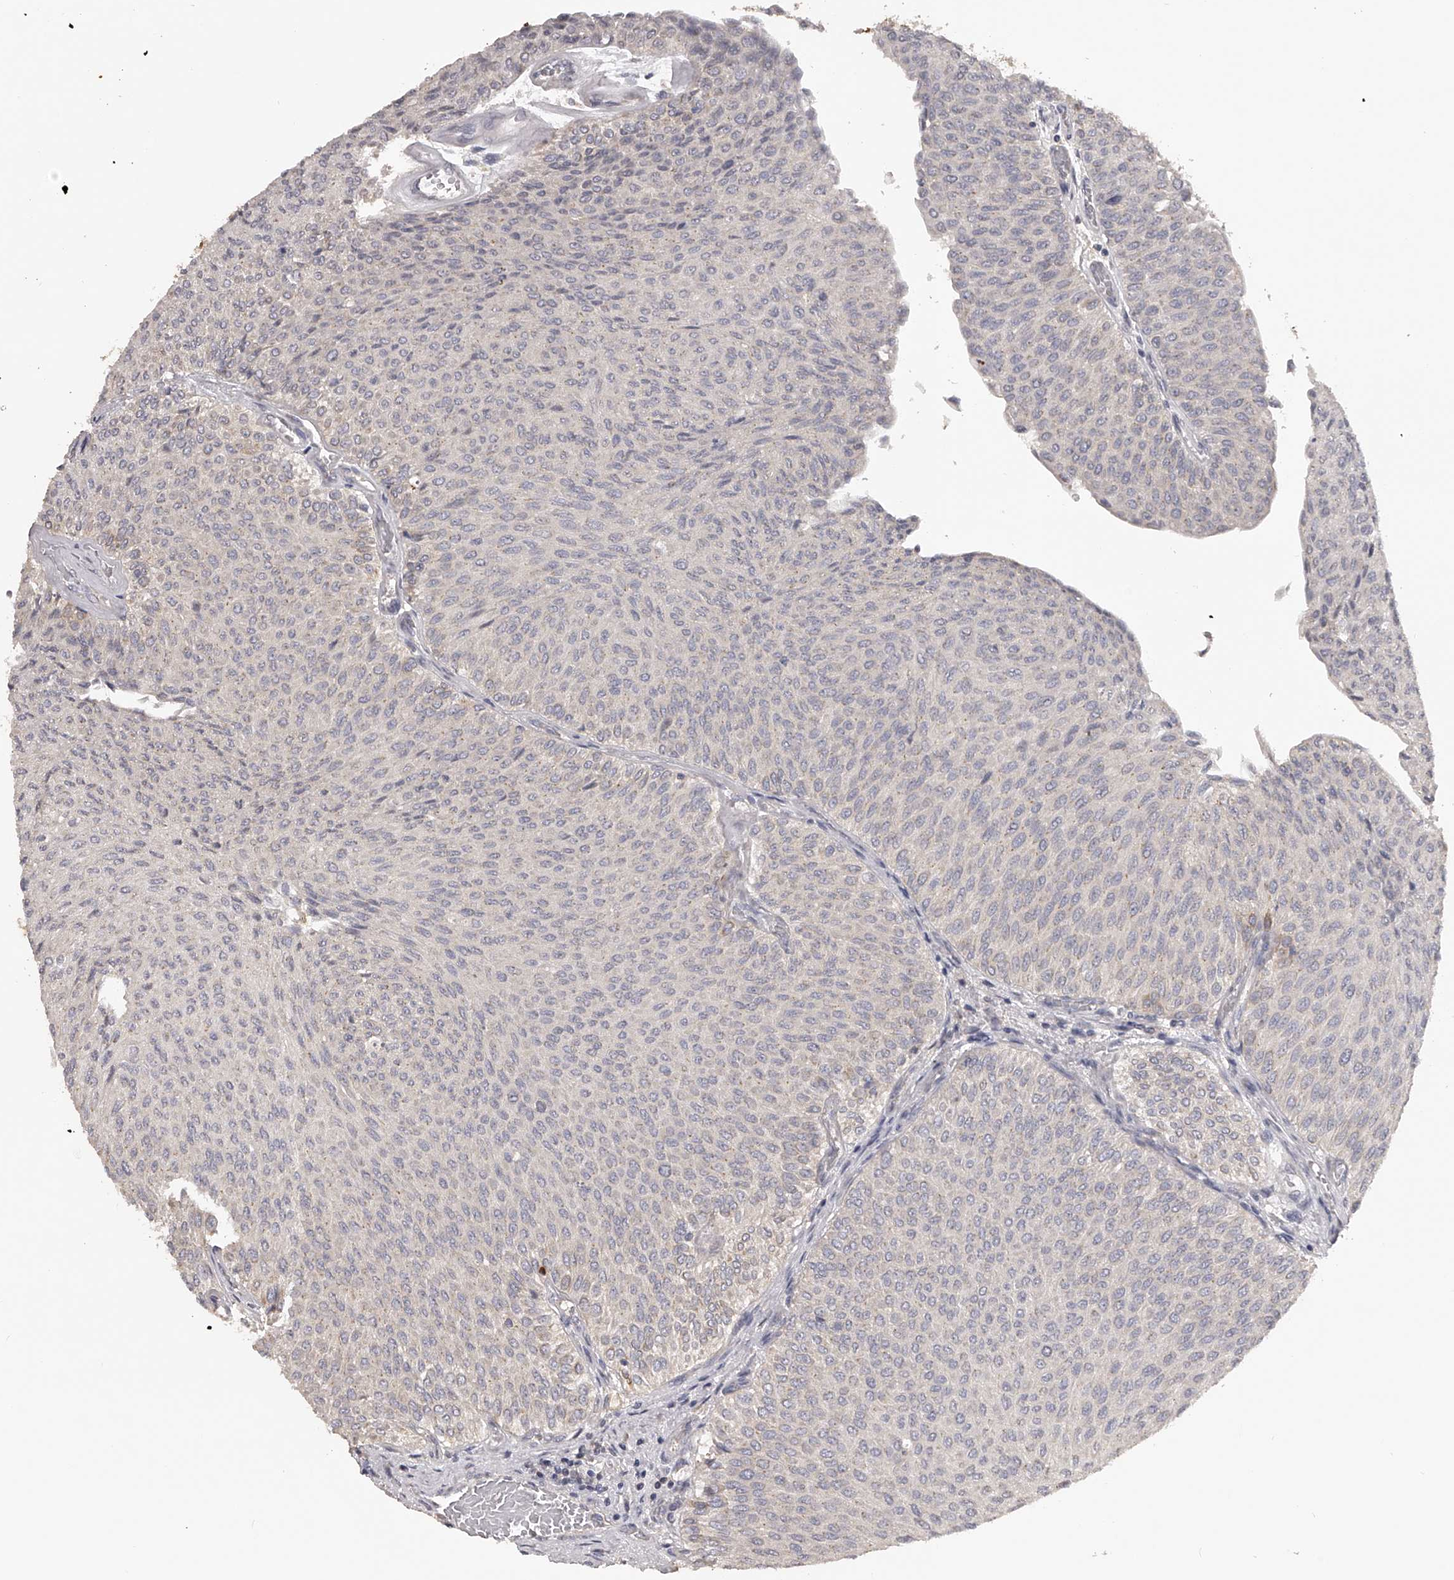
{"staining": {"intensity": "negative", "quantity": "none", "location": "none"}, "tissue": "urothelial cancer", "cell_type": "Tumor cells", "image_type": "cancer", "snomed": [{"axis": "morphology", "description": "Urothelial carcinoma, Low grade"}, {"axis": "topography", "description": "Urinary bladder"}], "caption": "This is a histopathology image of IHC staining of urothelial carcinoma (low-grade), which shows no expression in tumor cells.", "gene": "TNN", "patient": {"sex": "male", "age": 78}}